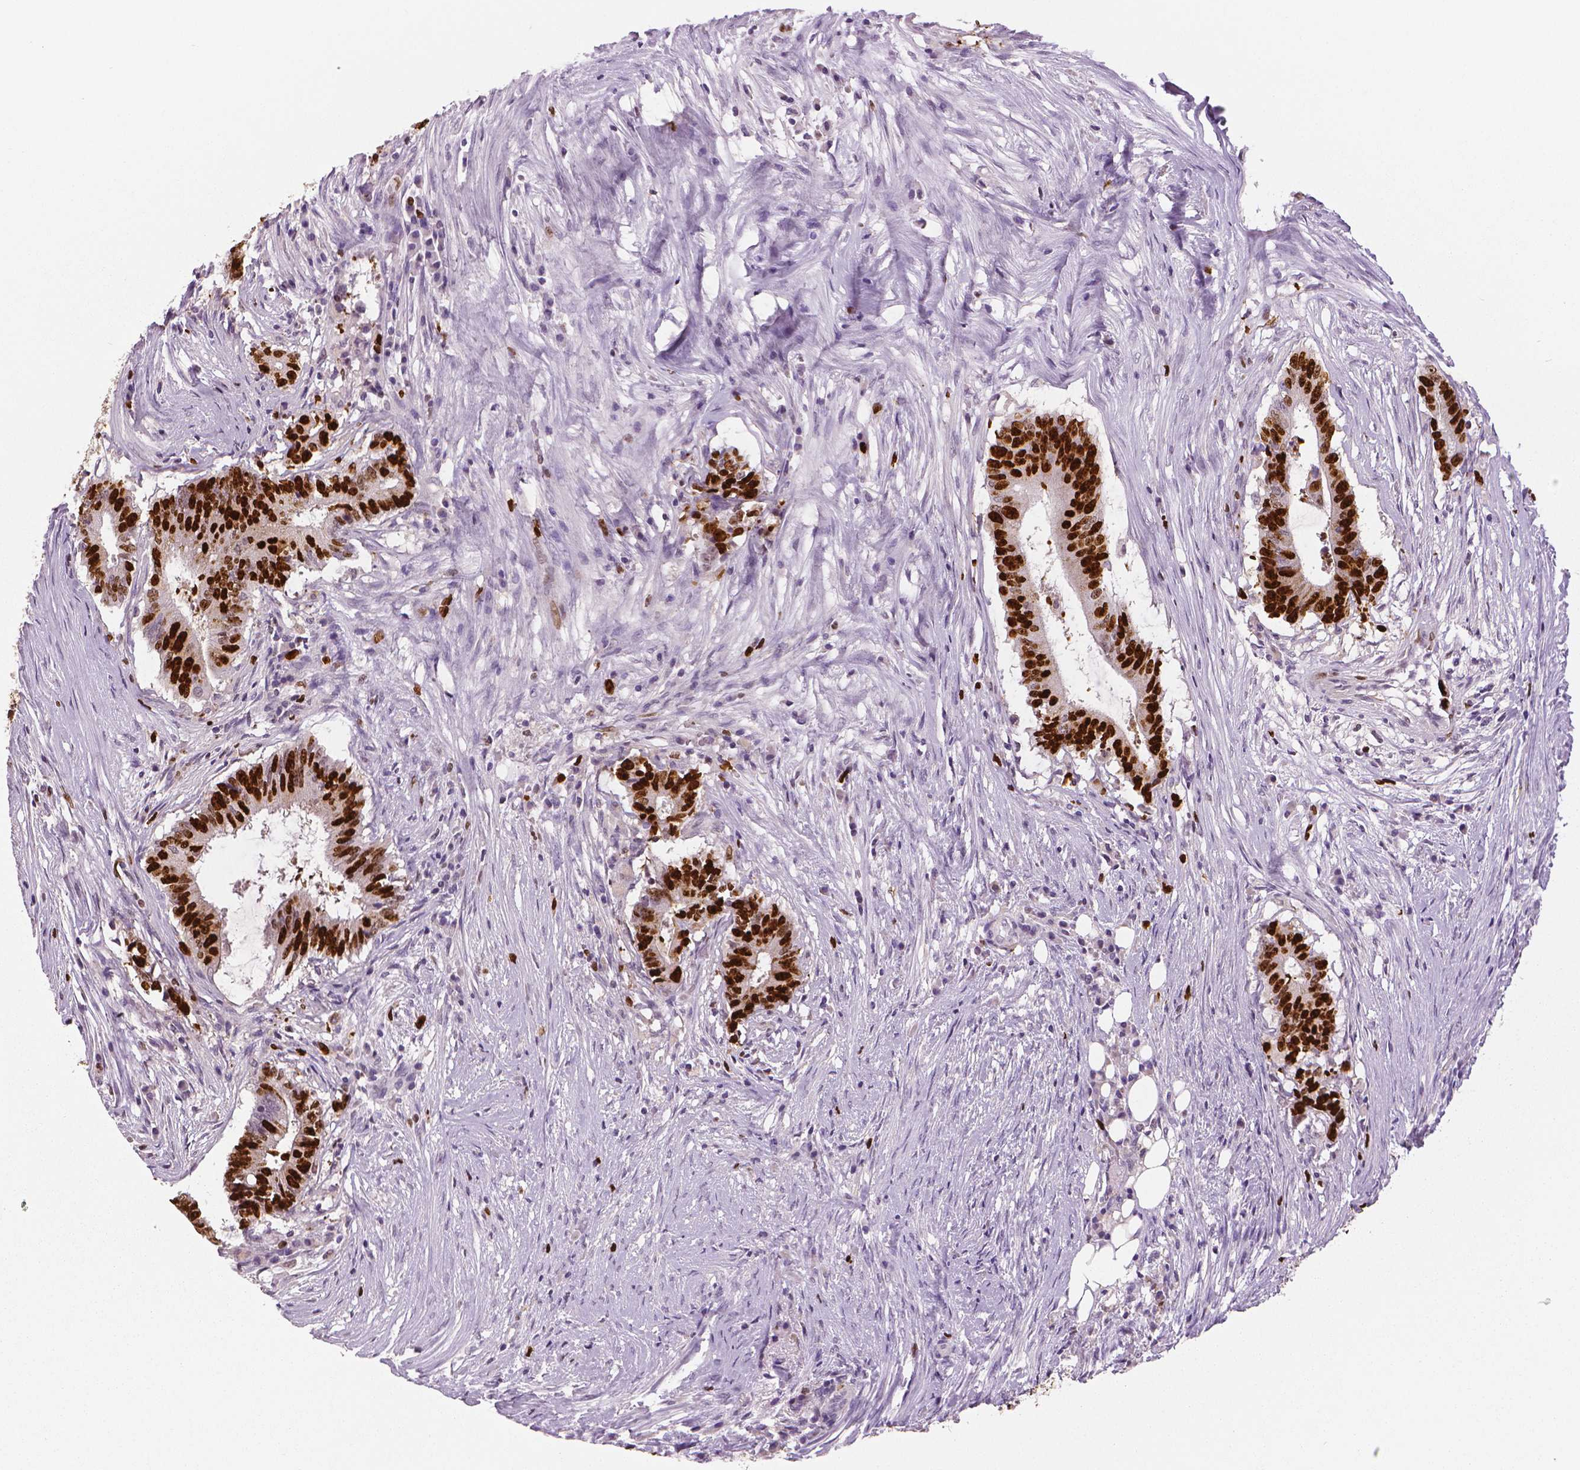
{"staining": {"intensity": "strong", "quantity": ">75%", "location": "nuclear"}, "tissue": "colorectal cancer", "cell_type": "Tumor cells", "image_type": "cancer", "snomed": [{"axis": "morphology", "description": "Adenocarcinoma, NOS"}, {"axis": "topography", "description": "Colon"}], "caption": "Immunohistochemistry (IHC) micrograph of colorectal cancer stained for a protein (brown), which demonstrates high levels of strong nuclear positivity in about >75% of tumor cells.", "gene": "MKI67", "patient": {"sex": "female", "age": 43}}